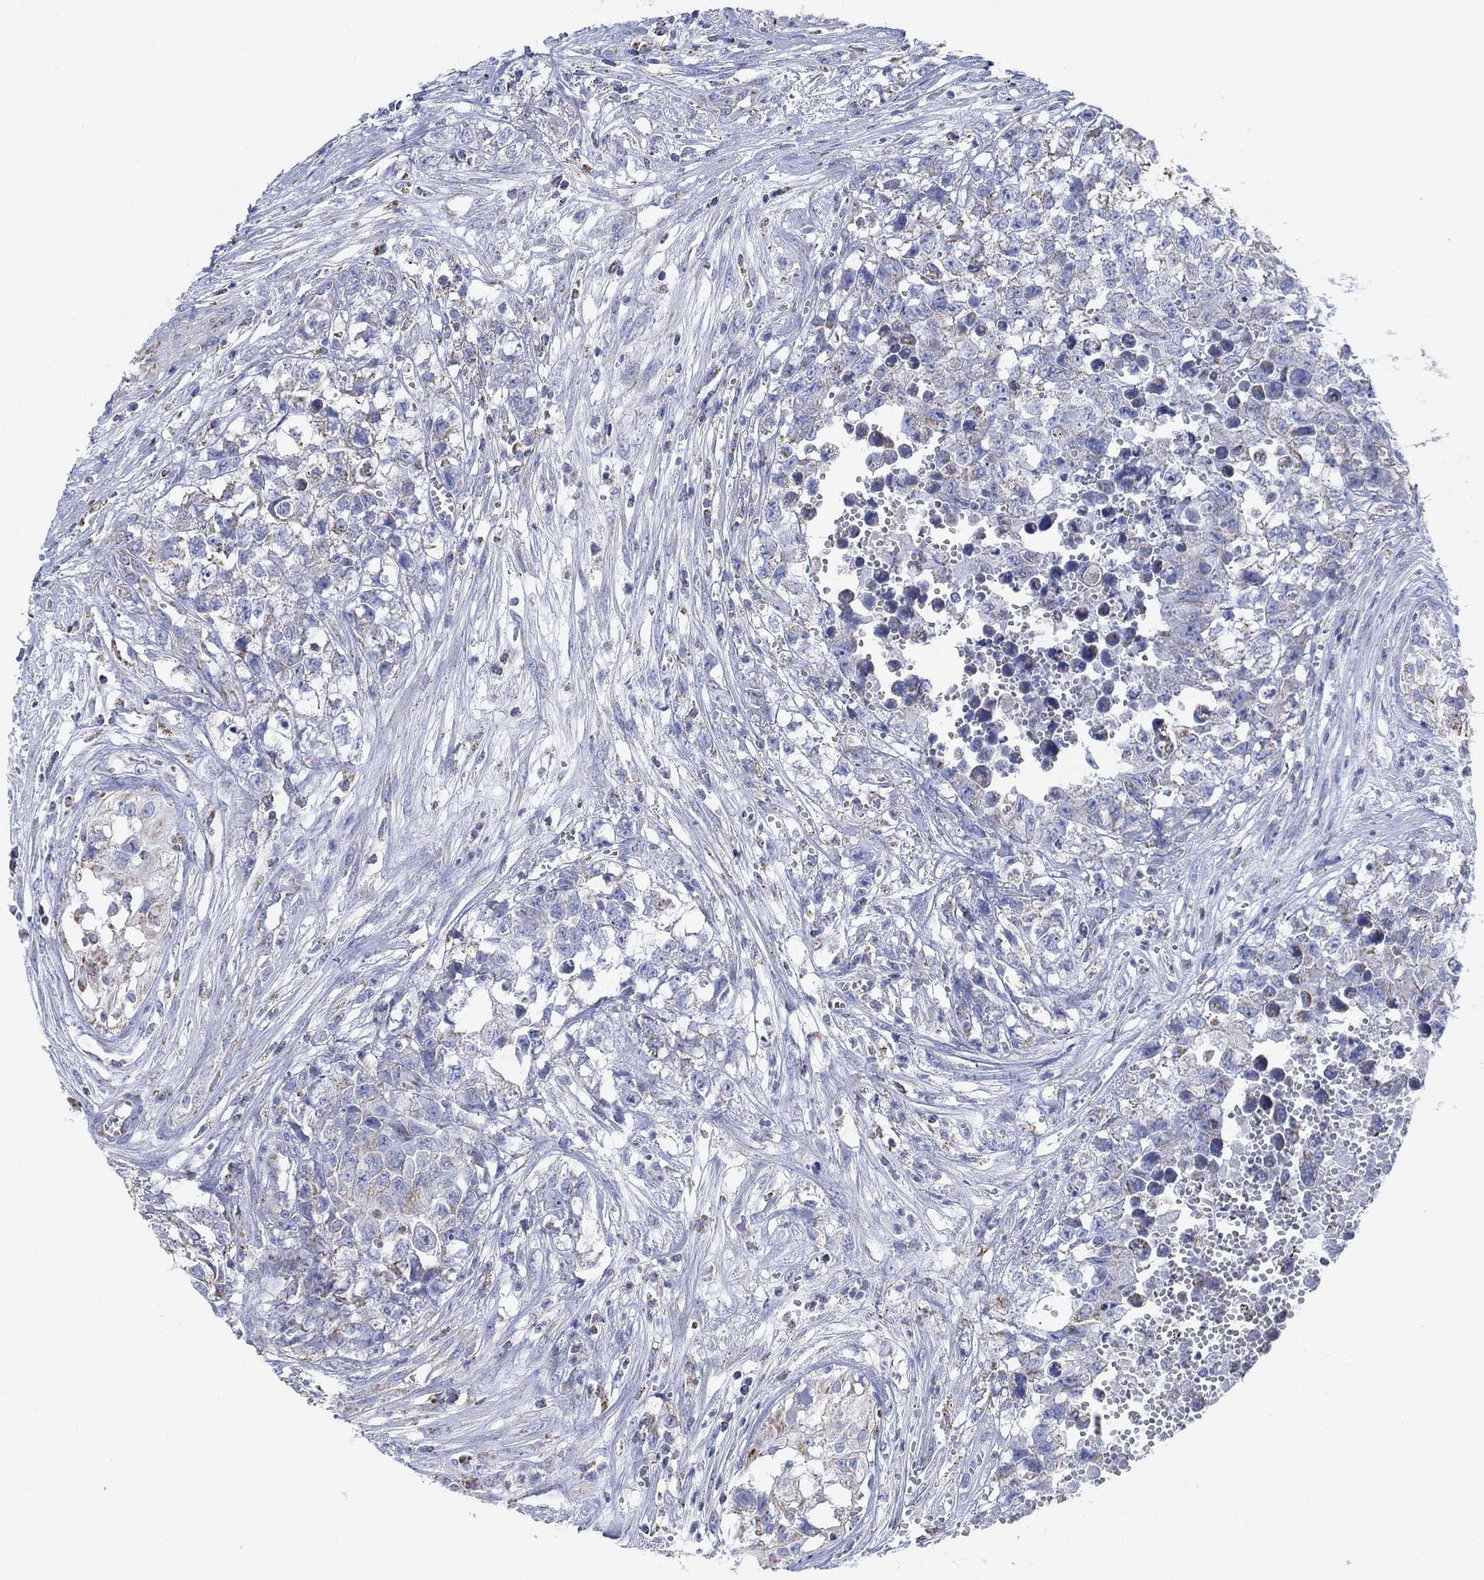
{"staining": {"intensity": "negative", "quantity": "none", "location": "none"}, "tissue": "testis cancer", "cell_type": "Tumor cells", "image_type": "cancer", "snomed": [{"axis": "morphology", "description": "Seminoma, NOS"}, {"axis": "morphology", "description": "Carcinoma, Embryonal, NOS"}, {"axis": "topography", "description": "Testis"}], "caption": "The photomicrograph displays no staining of tumor cells in testis cancer.", "gene": "CFTR", "patient": {"sex": "male", "age": 22}}